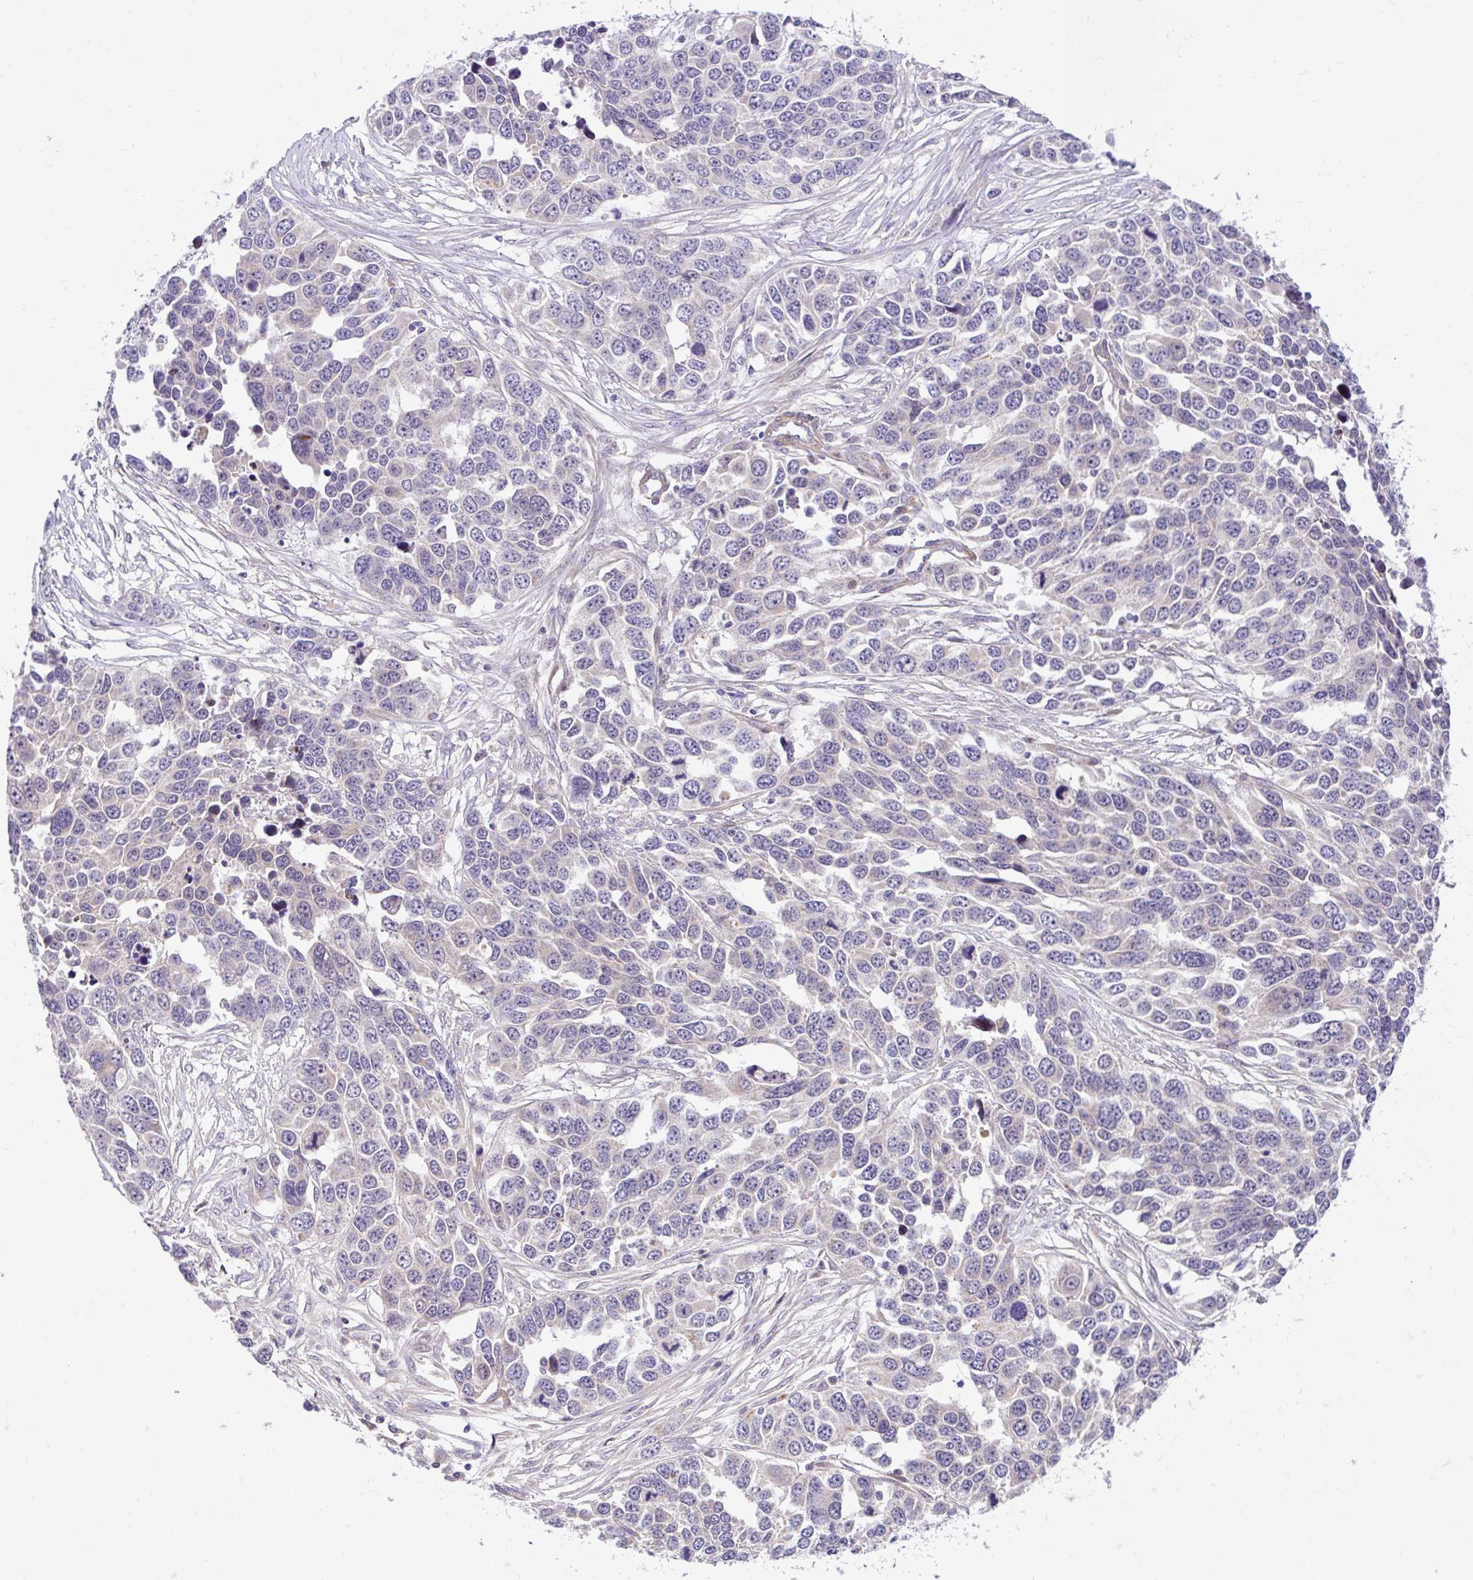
{"staining": {"intensity": "negative", "quantity": "none", "location": "none"}, "tissue": "ovarian cancer", "cell_type": "Tumor cells", "image_type": "cancer", "snomed": [{"axis": "morphology", "description": "Cystadenocarcinoma, serous, NOS"}, {"axis": "topography", "description": "Ovary"}], "caption": "Human ovarian cancer stained for a protein using IHC exhibits no positivity in tumor cells.", "gene": "NT5C1B", "patient": {"sex": "female", "age": 76}}